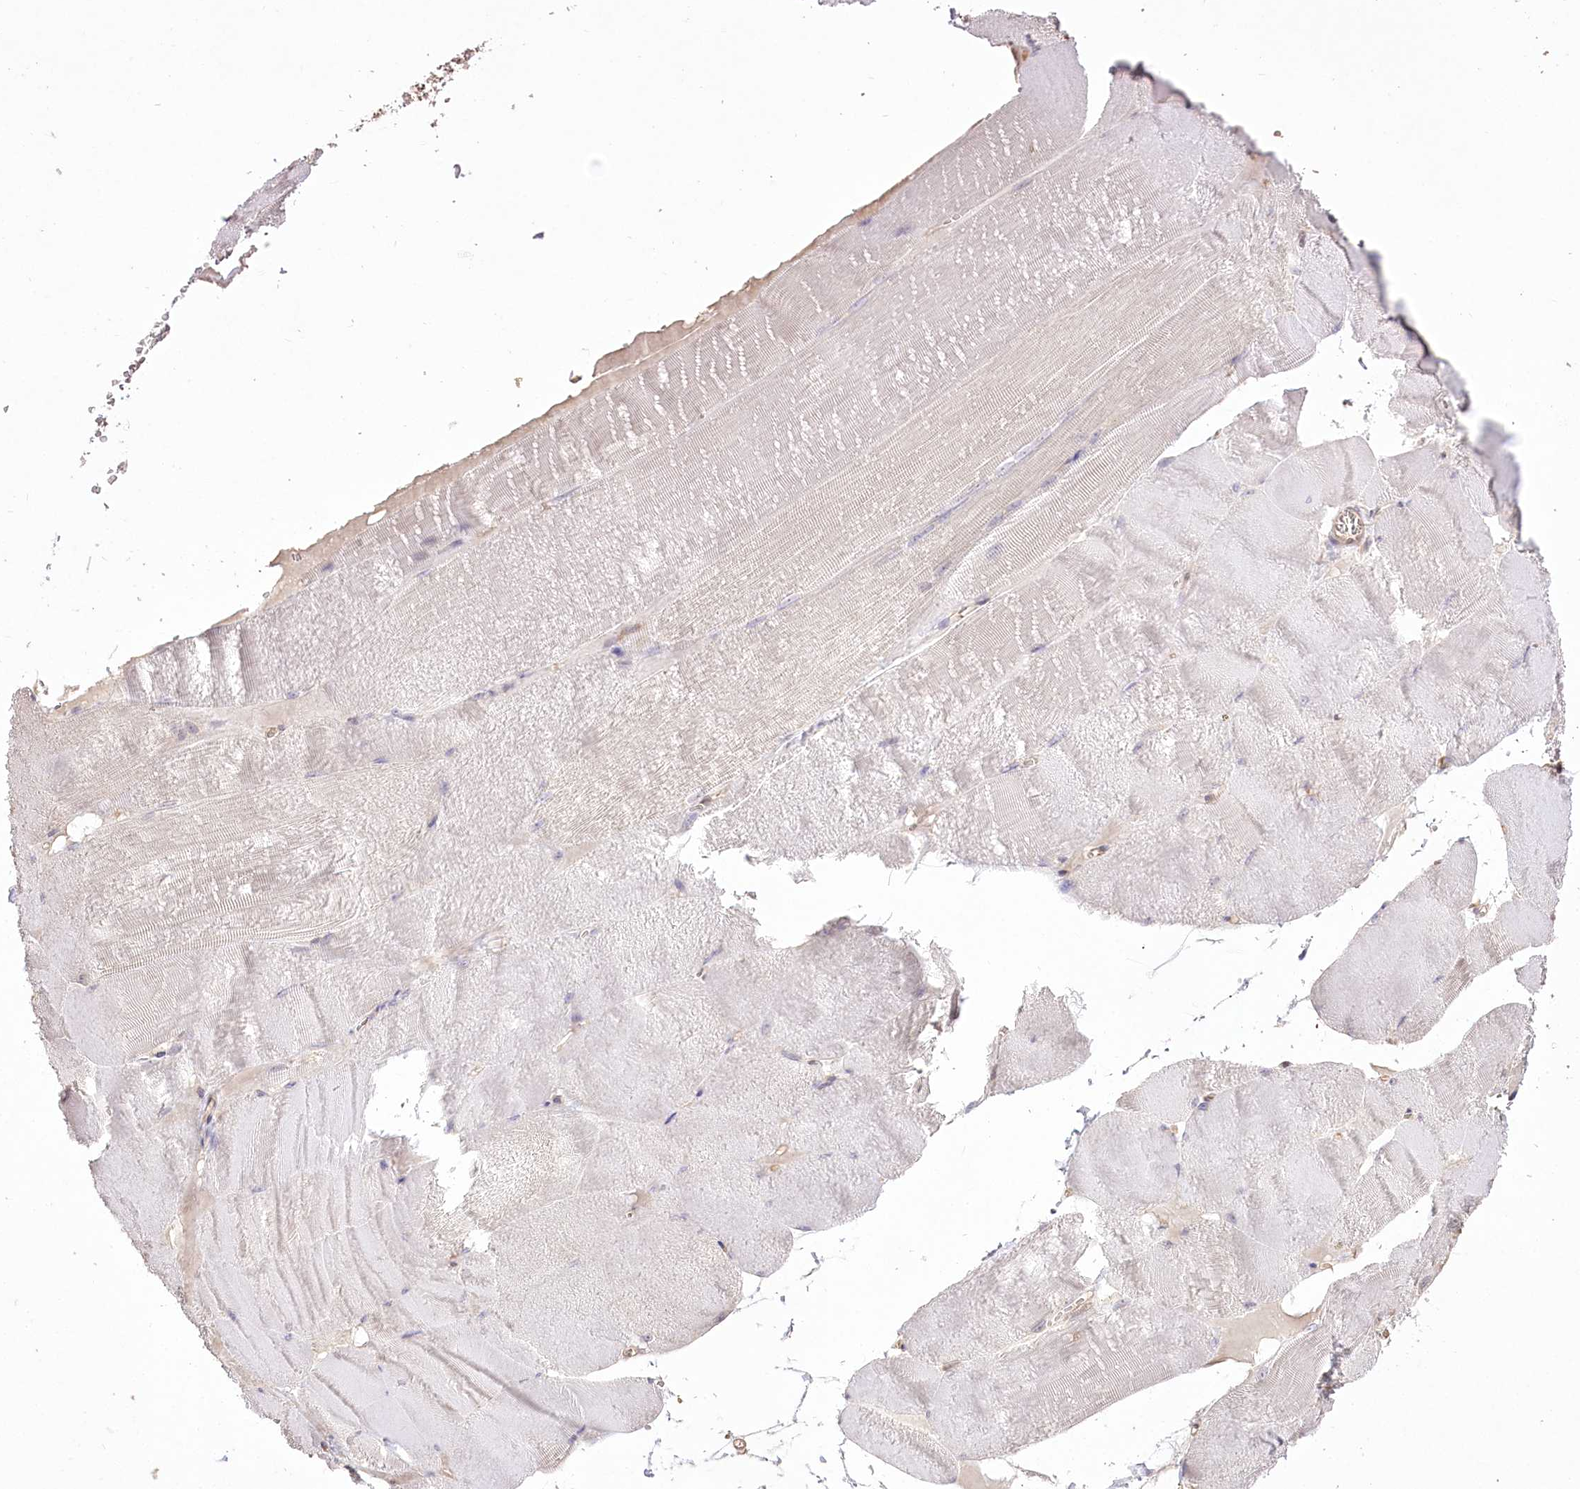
{"staining": {"intensity": "negative", "quantity": "none", "location": "none"}, "tissue": "skeletal muscle", "cell_type": "Myocytes", "image_type": "normal", "snomed": [{"axis": "morphology", "description": "Normal tissue, NOS"}, {"axis": "morphology", "description": "Basal cell carcinoma"}, {"axis": "topography", "description": "Skeletal muscle"}], "caption": "Immunohistochemistry (IHC) histopathology image of normal human skeletal muscle stained for a protein (brown), which demonstrates no positivity in myocytes. (Immunohistochemistry, brightfield microscopy, high magnification).", "gene": "R3HDM2", "patient": {"sex": "female", "age": 64}}